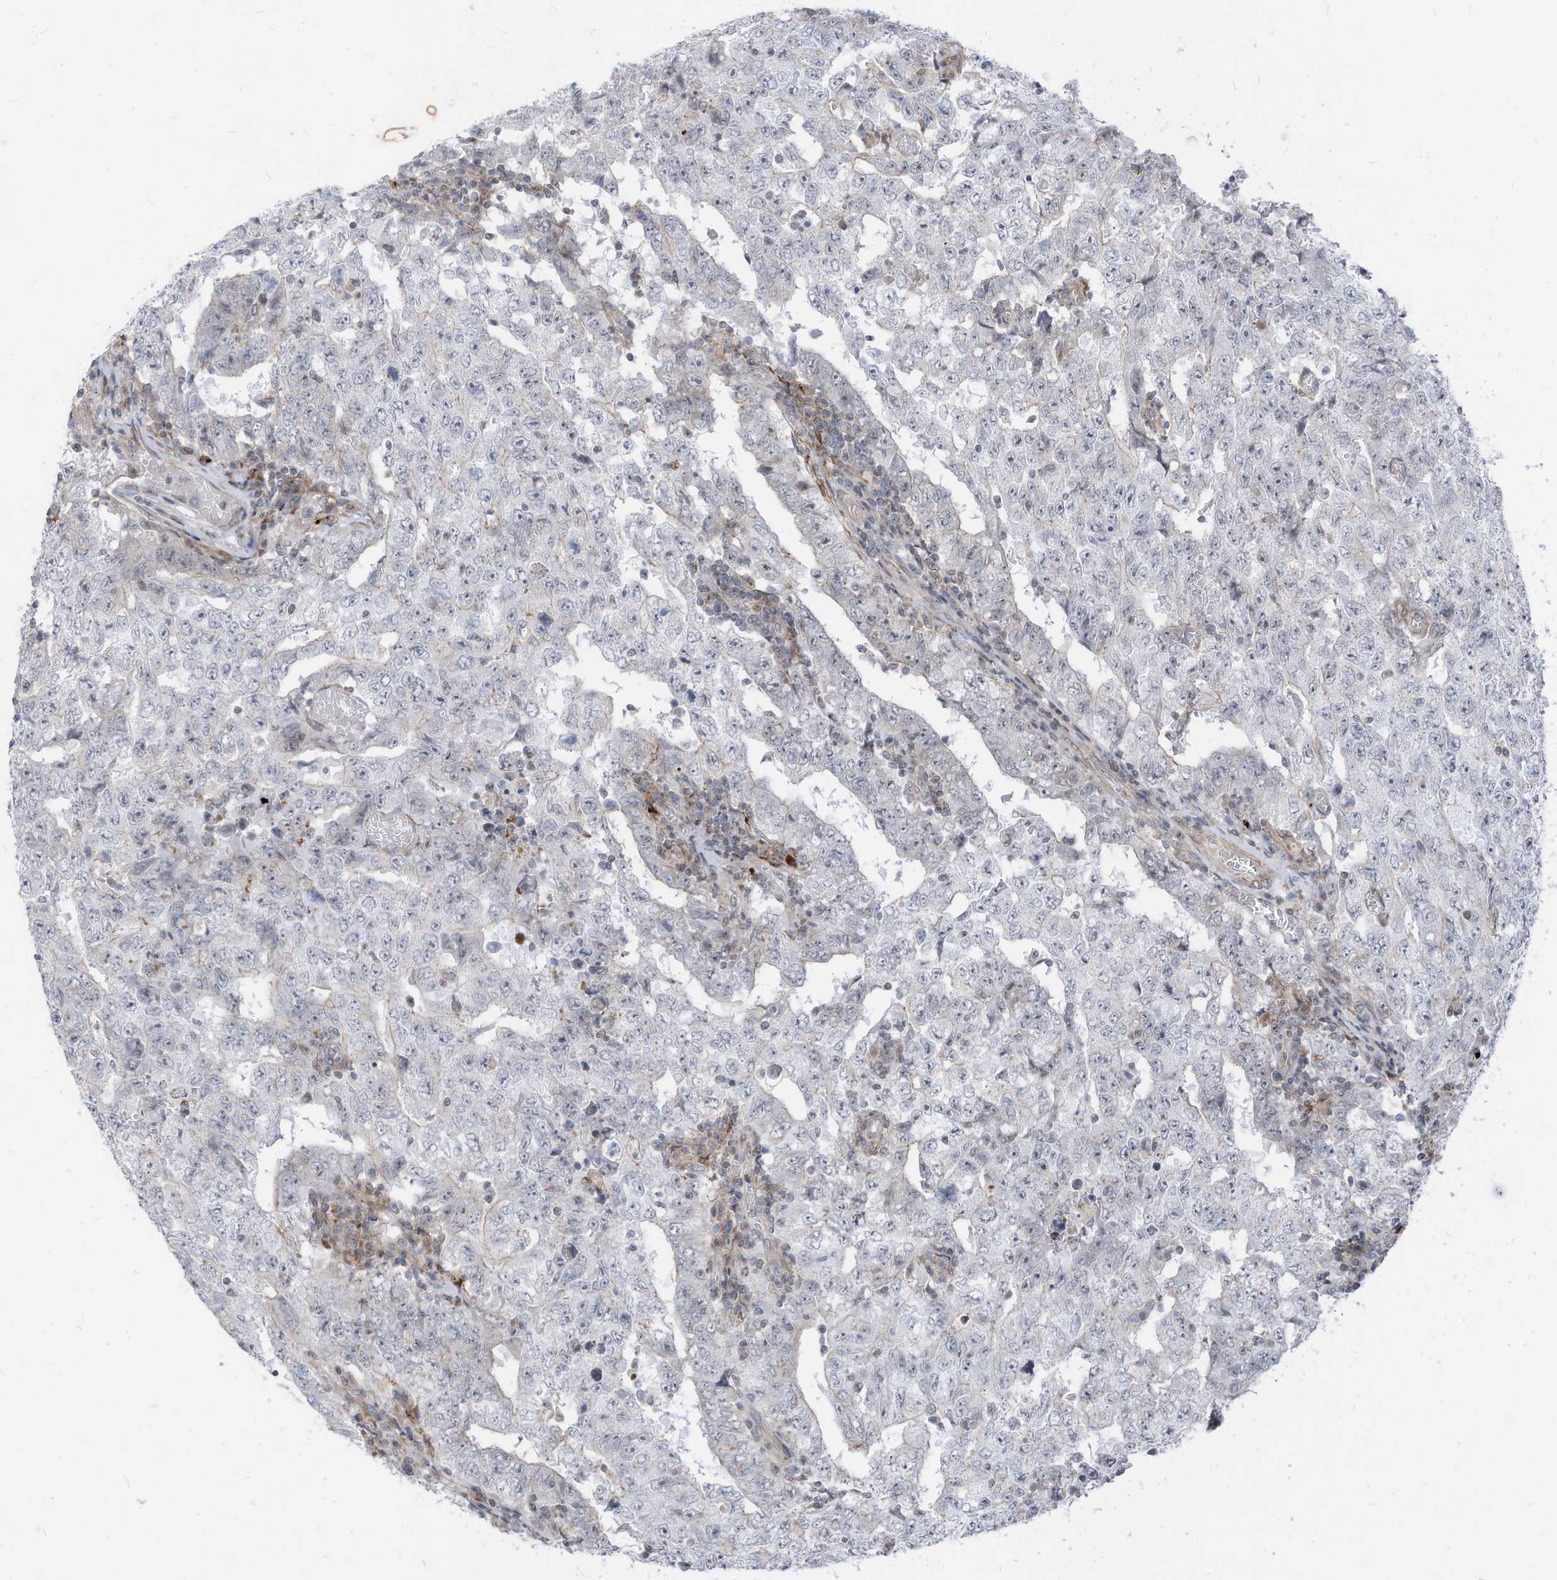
{"staining": {"intensity": "negative", "quantity": "none", "location": "none"}, "tissue": "testis cancer", "cell_type": "Tumor cells", "image_type": "cancer", "snomed": [{"axis": "morphology", "description": "Carcinoma, Embryonal, NOS"}, {"axis": "topography", "description": "Testis"}], "caption": "A high-resolution micrograph shows IHC staining of testis cancer, which reveals no significant expression in tumor cells.", "gene": "GPATCH3", "patient": {"sex": "male", "age": 26}}